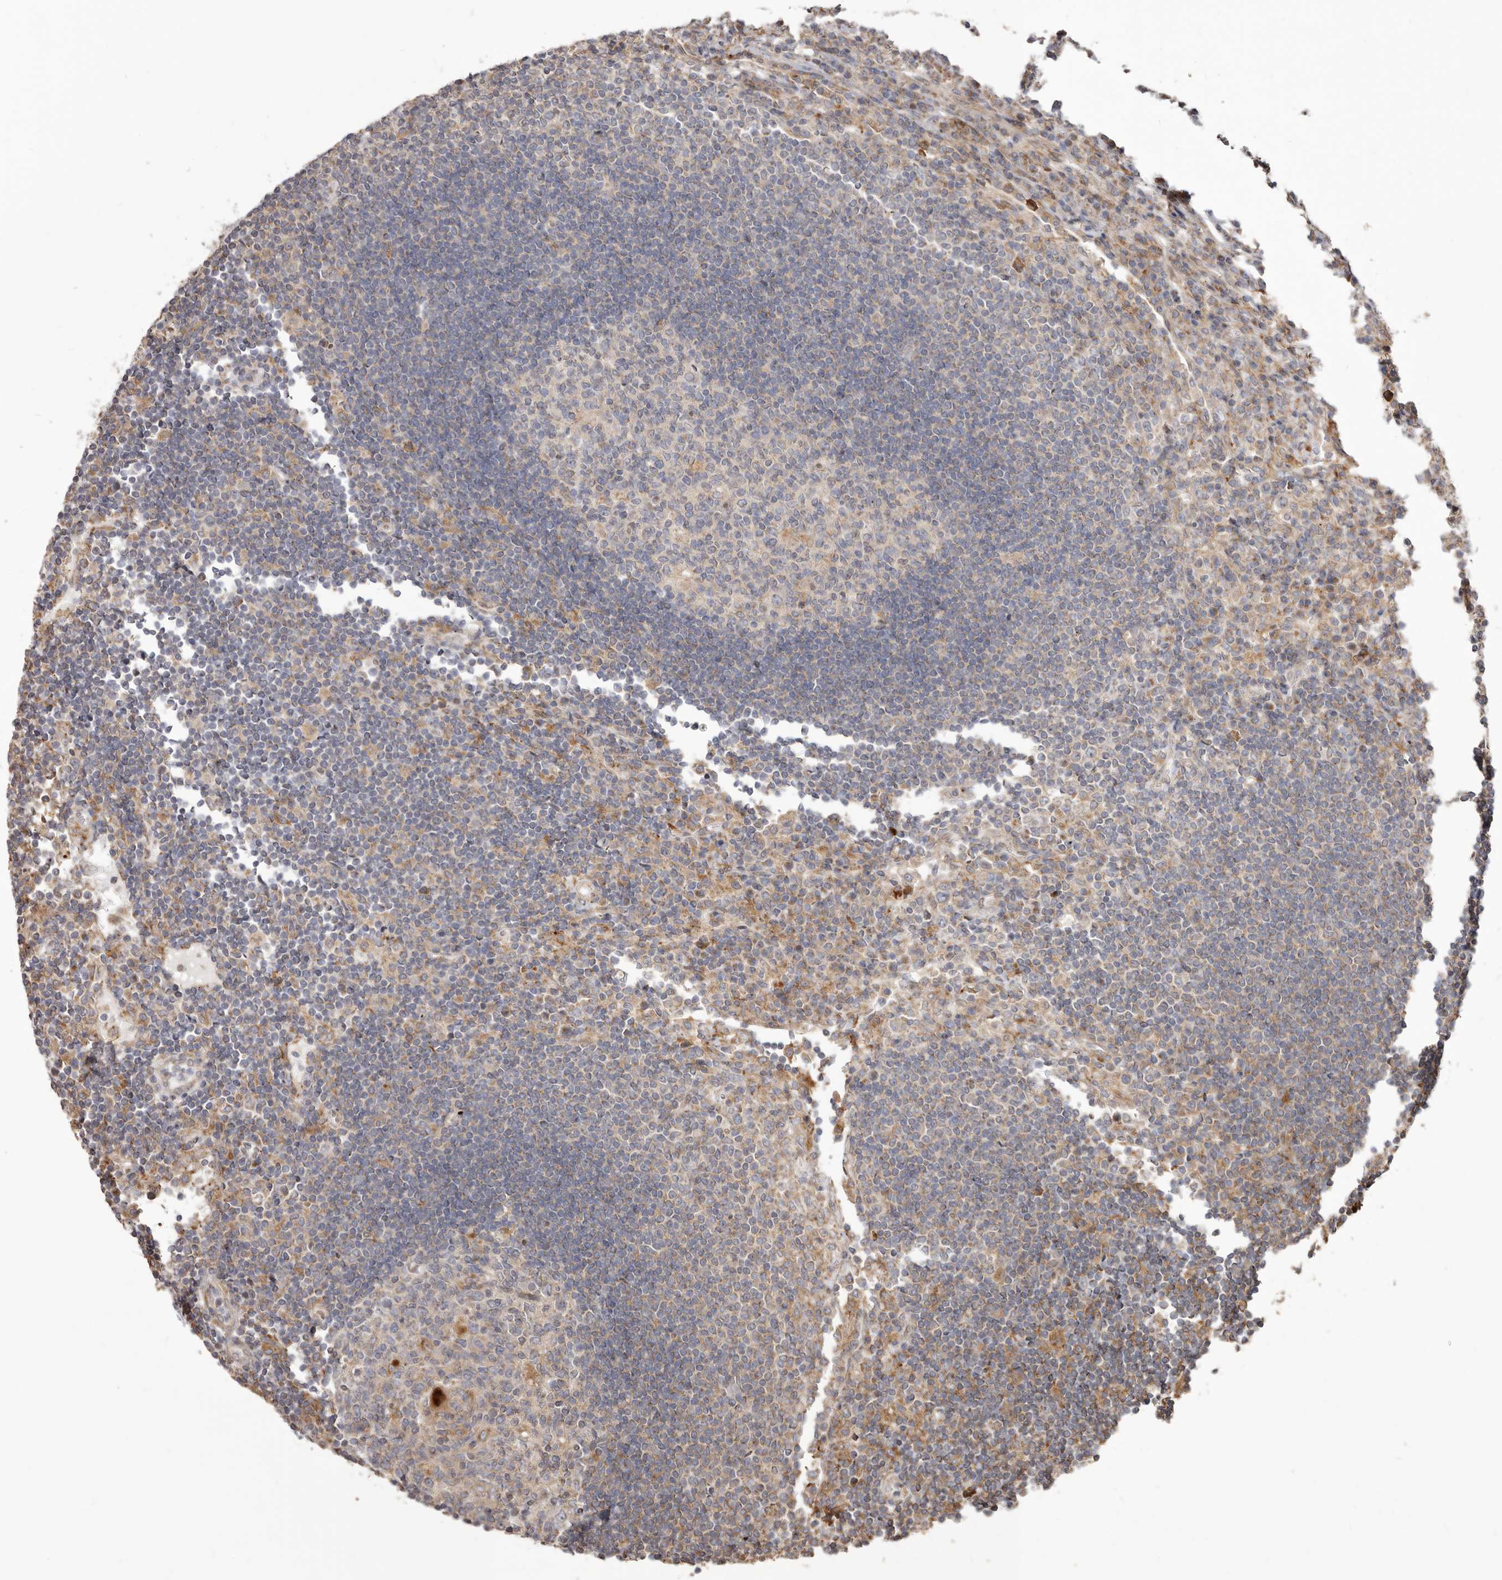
{"staining": {"intensity": "weak", "quantity": "<25%", "location": "cytoplasmic/membranous"}, "tissue": "lymph node", "cell_type": "Germinal center cells", "image_type": "normal", "snomed": [{"axis": "morphology", "description": "Normal tissue, NOS"}, {"axis": "topography", "description": "Lymph node"}], "caption": "Immunohistochemistry (IHC) histopathology image of unremarkable human lymph node stained for a protein (brown), which reveals no expression in germinal center cells. (Immunohistochemistry (IHC), brightfield microscopy, high magnification).", "gene": "NUP43", "patient": {"sex": "female", "age": 53}}